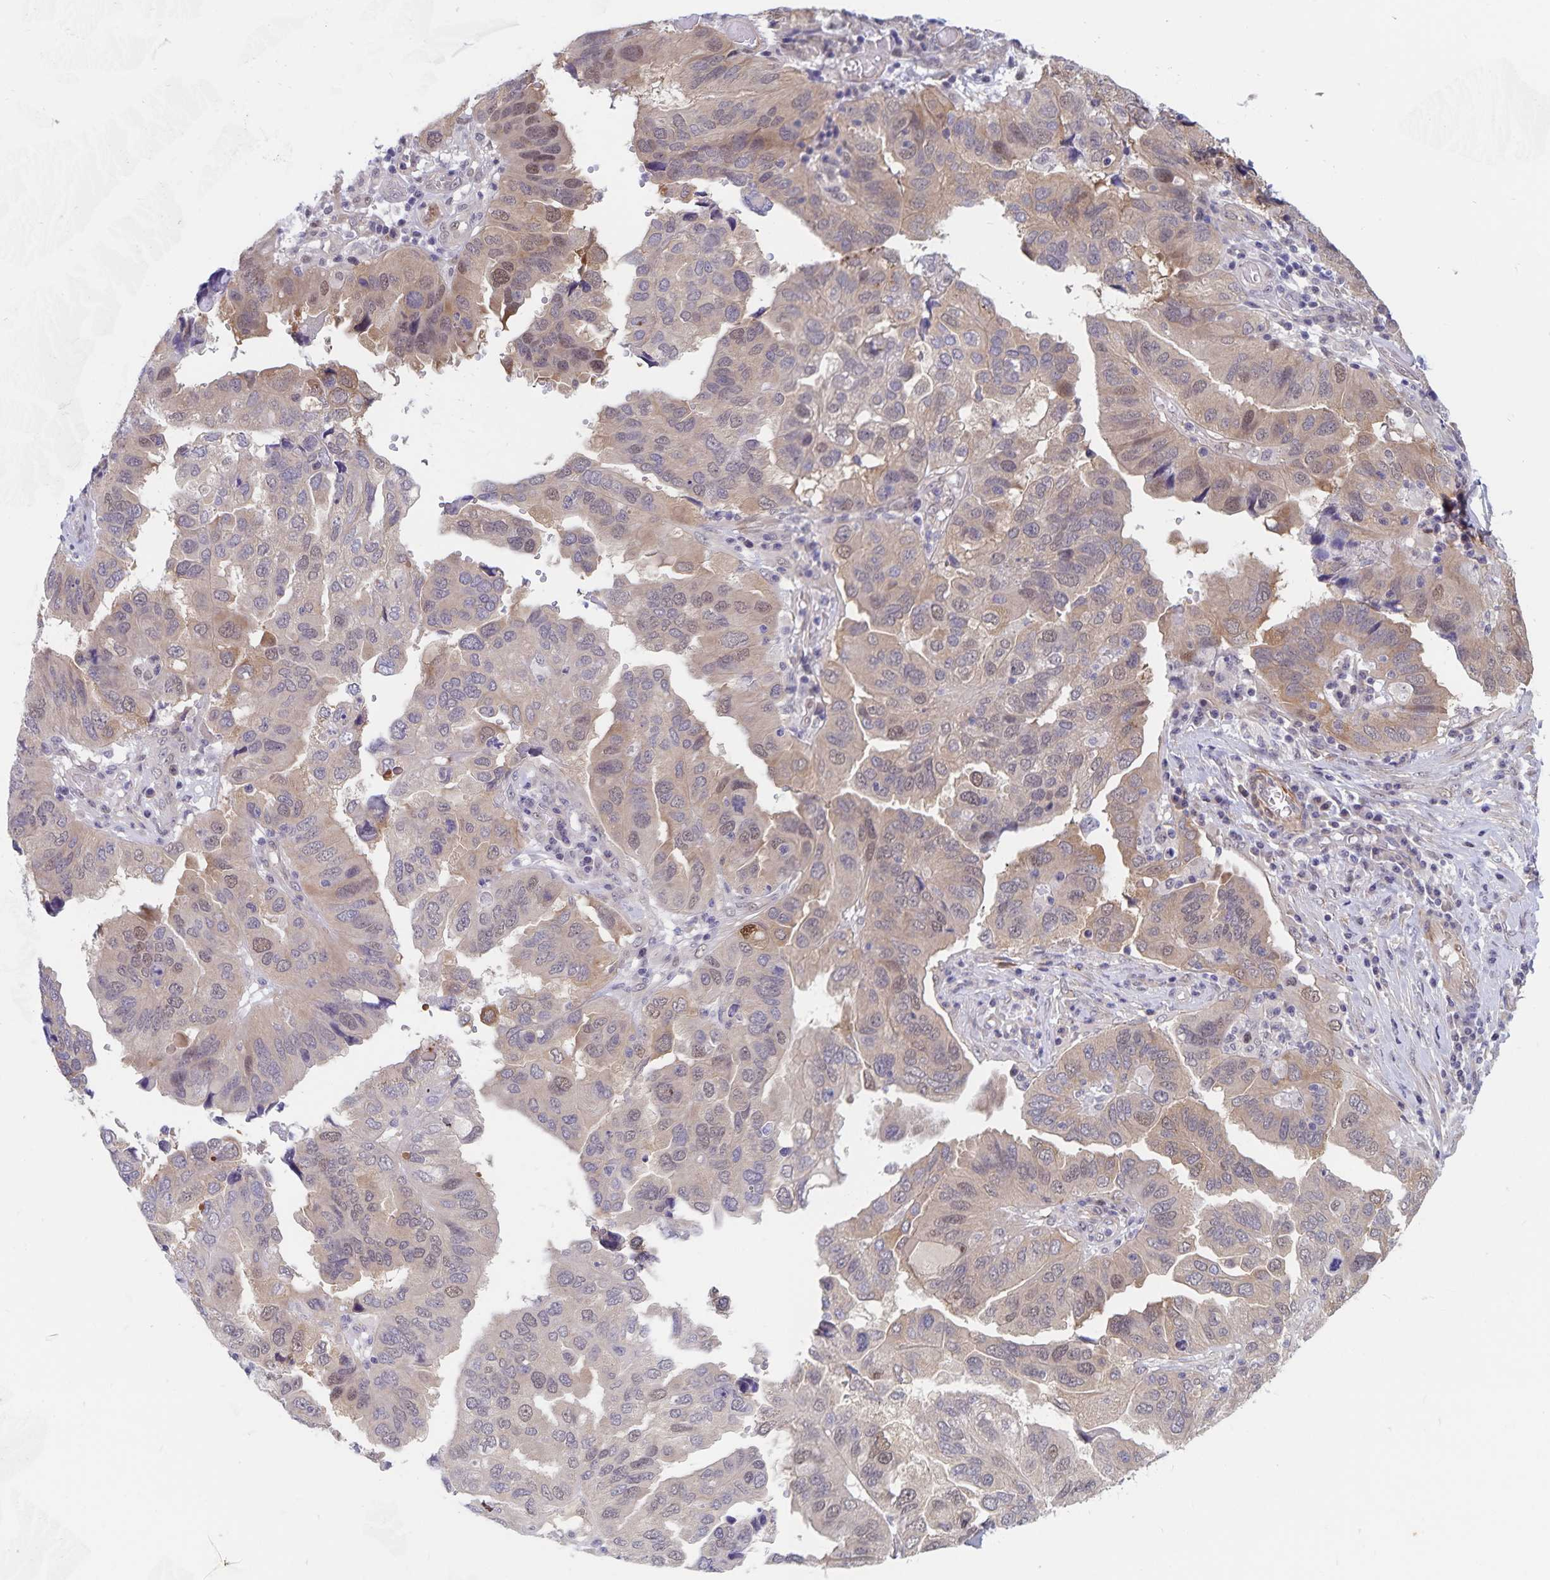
{"staining": {"intensity": "weak", "quantity": "25%-75%", "location": "cytoplasmic/membranous,nuclear"}, "tissue": "ovarian cancer", "cell_type": "Tumor cells", "image_type": "cancer", "snomed": [{"axis": "morphology", "description": "Cystadenocarcinoma, serous, NOS"}, {"axis": "topography", "description": "Ovary"}], "caption": "This is an image of IHC staining of ovarian serous cystadenocarcinoma, which shows weak staining in the cytoplasmic/membranous and nuclear of tumor cells.", "gene": "BAG6", "patient": {"sex": "female", "age": 79}}